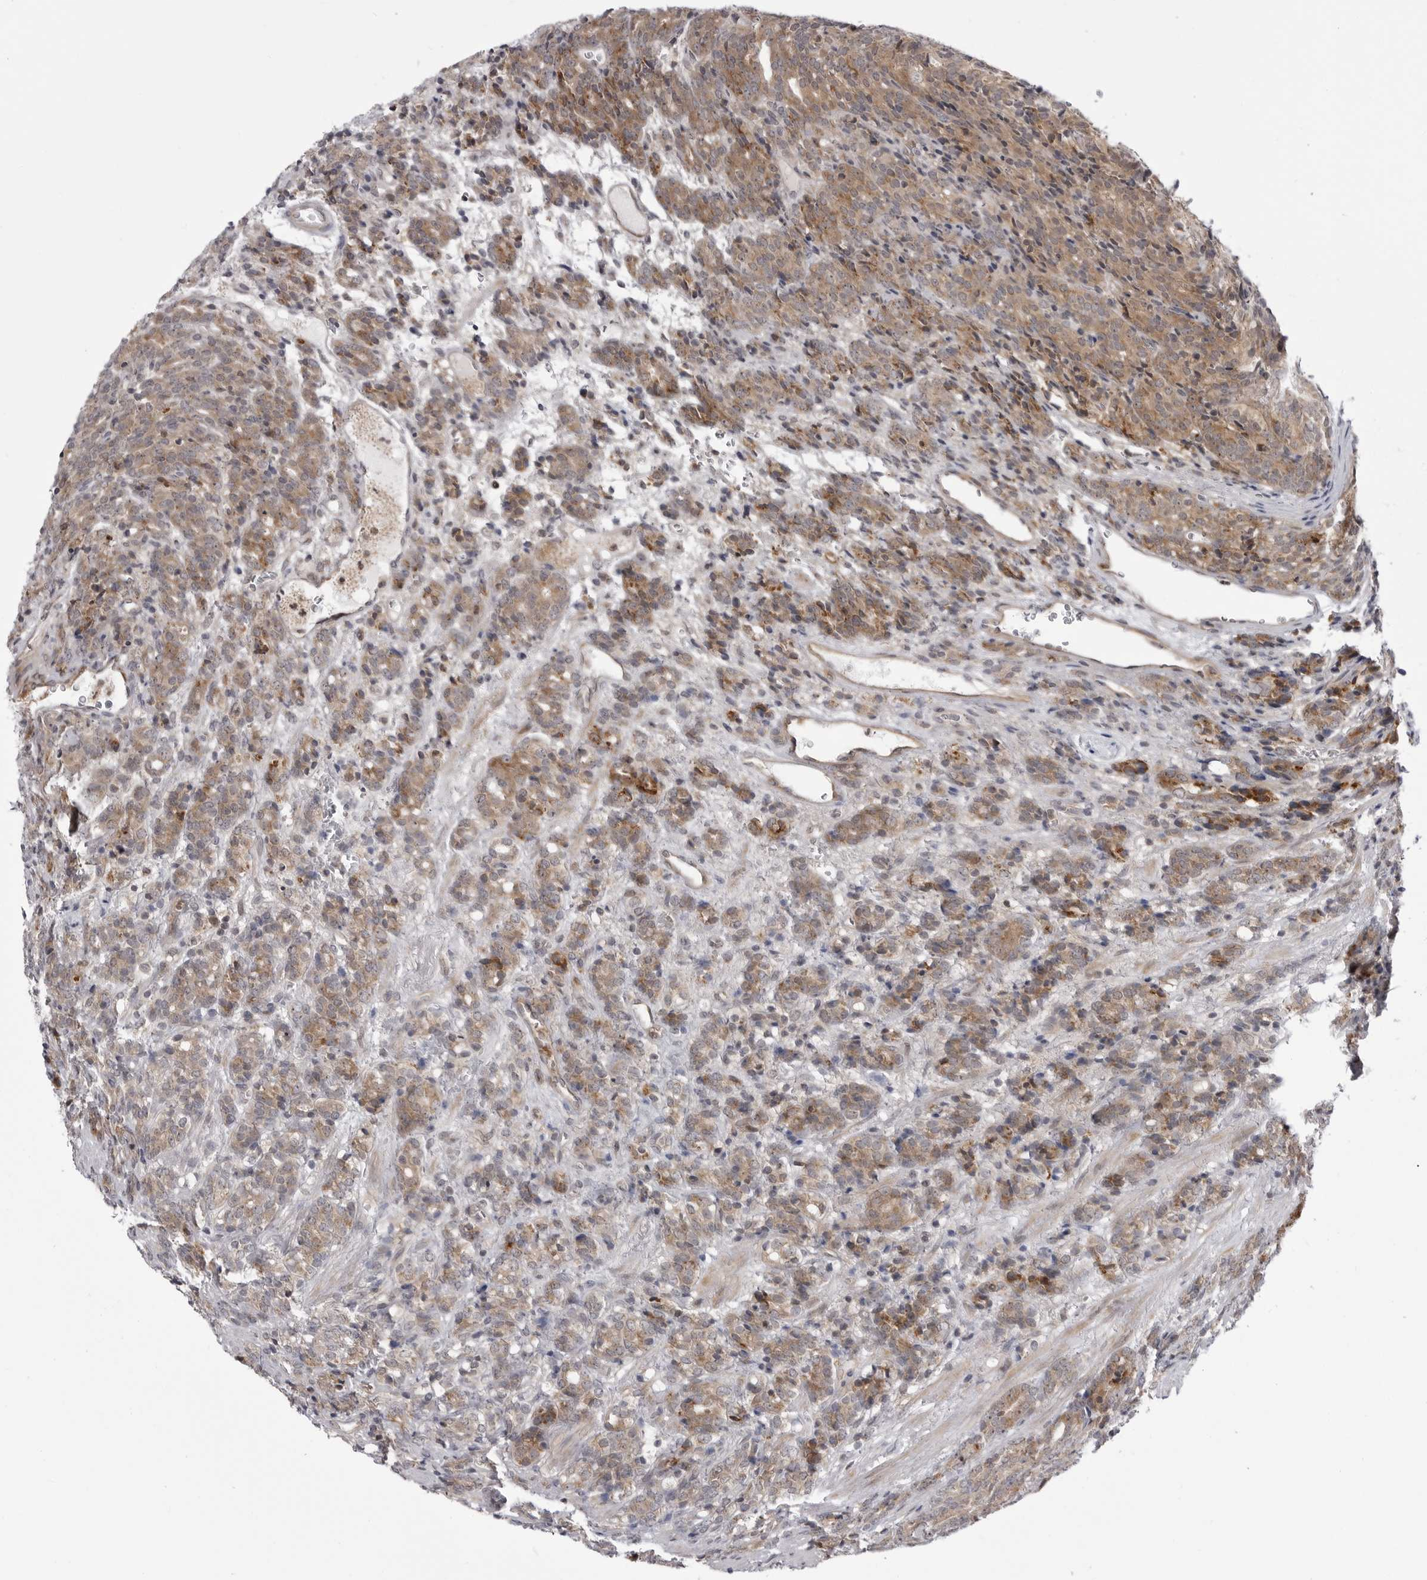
{"staining": {"intensity": "moderate", "quantity": ">75%", "location": "cytoplasmic/membranous"}, "tissue": "prostate cancer", "cell_type": "Tumor cells", "image_type": "cancer", "snomed": [{"axis": "morphology", "description": "Adenocarcinoma, High grade"}, {"axis": "topography", "description": "Prostate"}], "caption": "Human prostate cancer stained for a protein (brown) reveals moderate cytoplasmic/membranous positive expression in approximately >75% of tumor cells.", "gene": "CCDC18", "patient": {"sex": "male", "age": 62}}